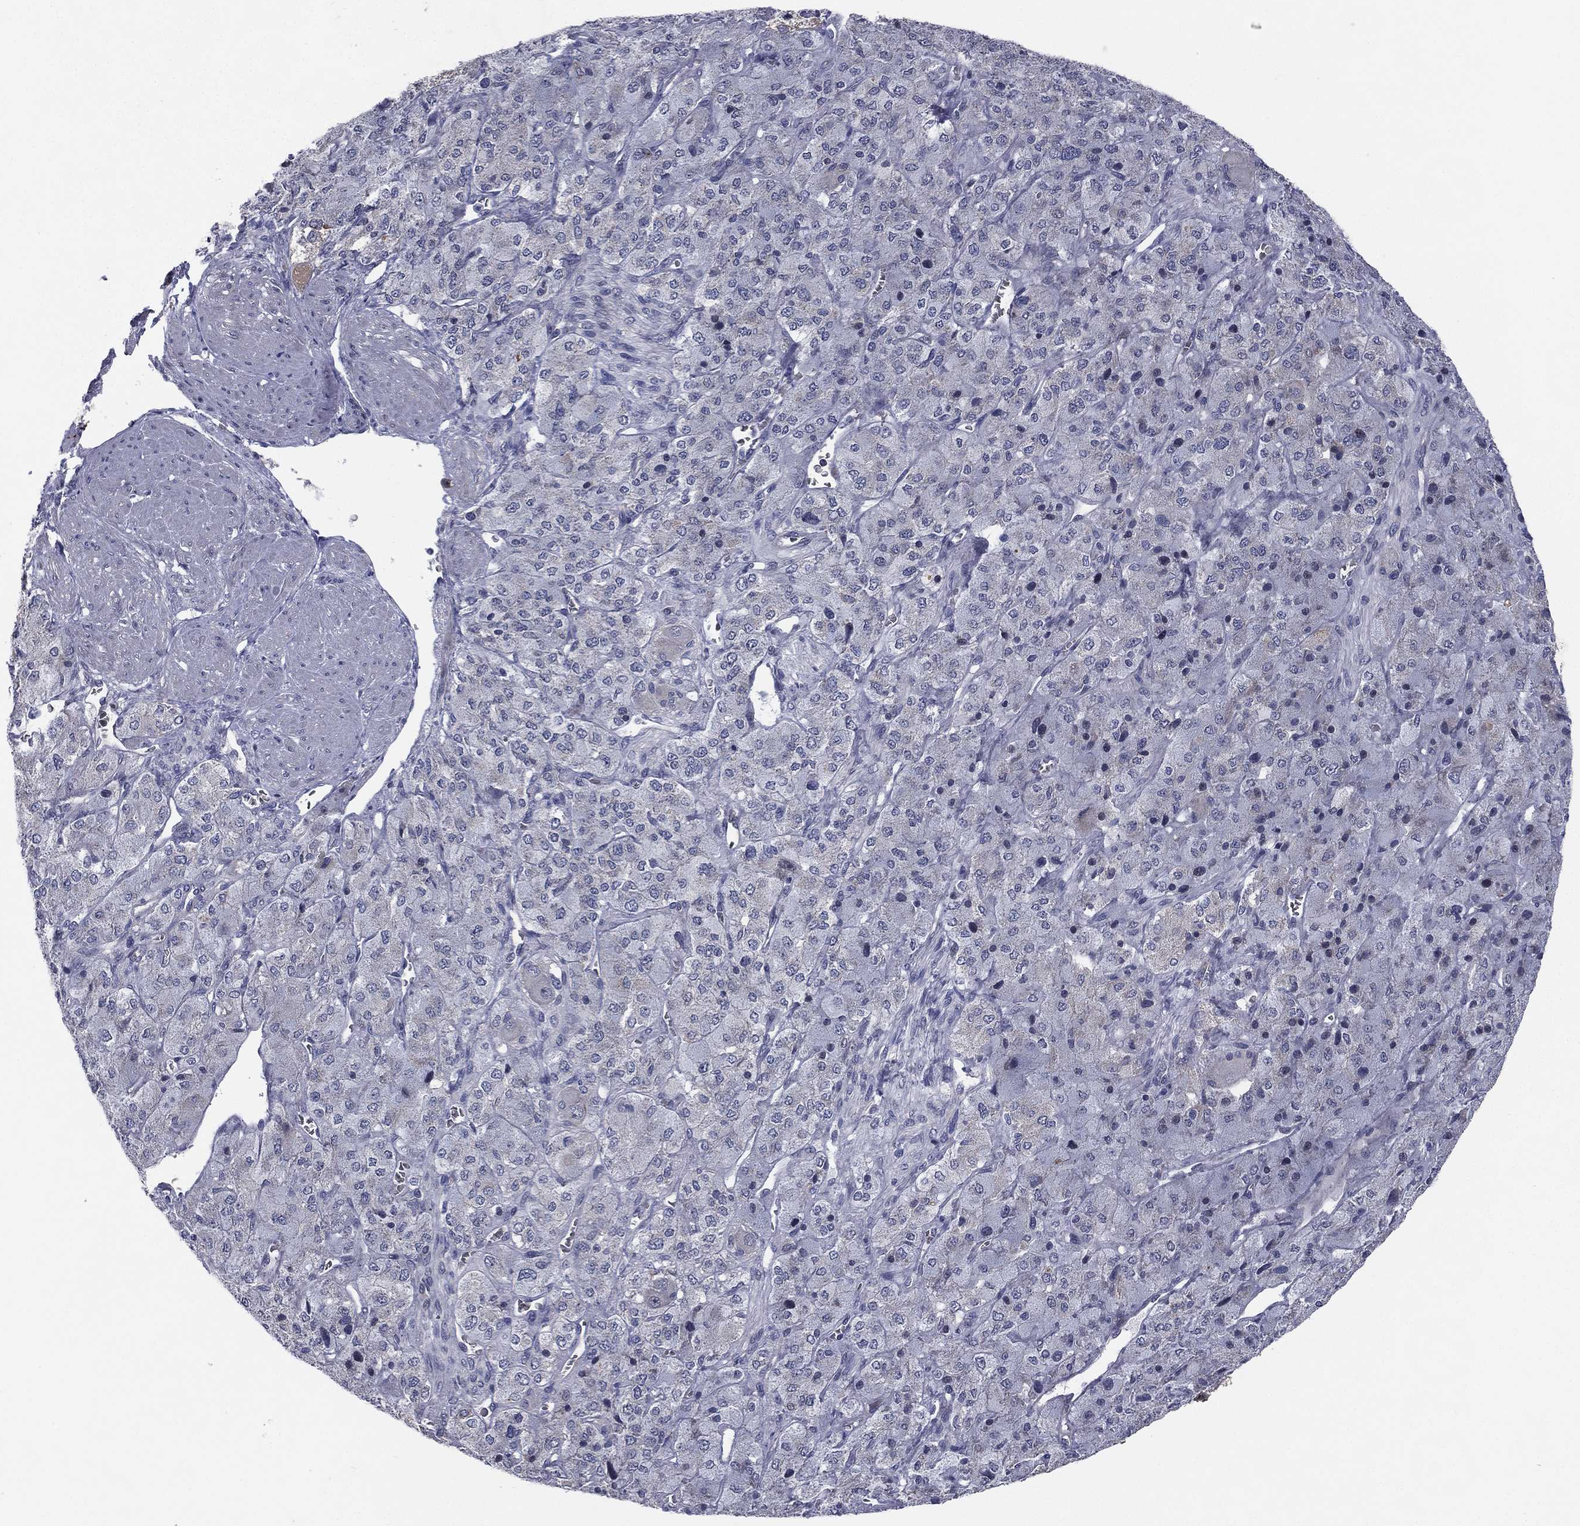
{"staining": {"intensity": "strong", "quantity": "25%-75%", "location": "cytoplasmic/membranous"}, "tissue": "adrenal gland", "cell_type": "Glandular cells", "image_type": "normal", "snomed": [{"axis": "morphology", "description": "Normal tissue, NOS"}, {"axis": "topography", "description": "Adrenal gland"}], "caption": "Immunohistochemical staining of benign adrenal gland exhibits strong cytoplasmic/membranous protein positivity in approximately 25%-75% of glandular cells.", "gene": "KAT14", "patient": {"sex": "female", "age": 60}}